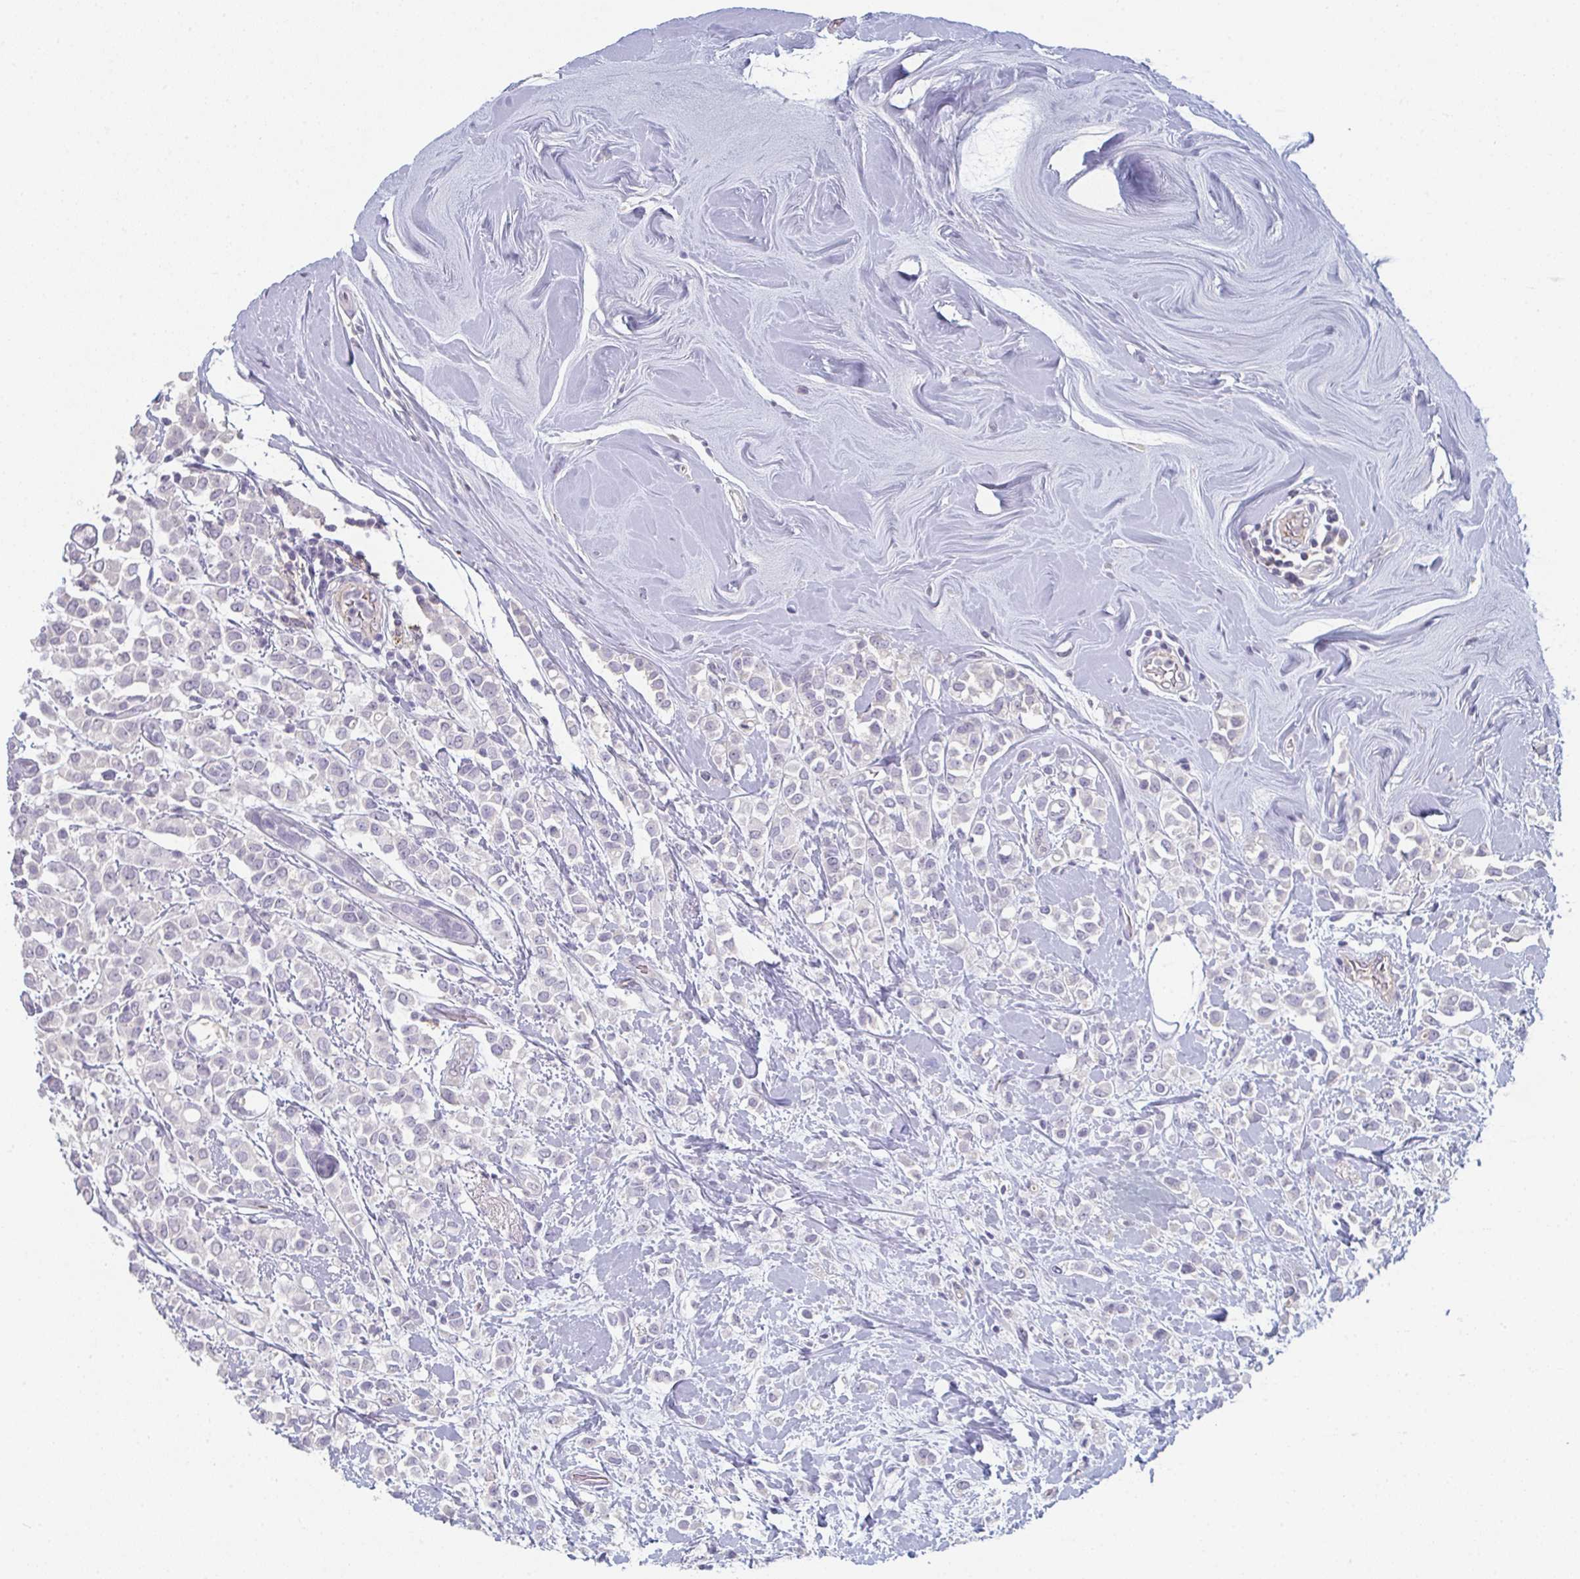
{"staining": {"intensity": "negative", "quantity": "none", "location": "none"}, "tissue": "breast cancer", "cell_type": "Tumor cells", "image_type": "cancer", "snomed": [{"axis": "morphology", "description": "Lobular carcinoma"}, {"axis": "topography", "description": "Breast"}], "caption": "There is no significant staining in tumor cells of breast lobular carcinoma.", "gene": "ADAM21", "patient": {"sex": "female", "age": 68}}